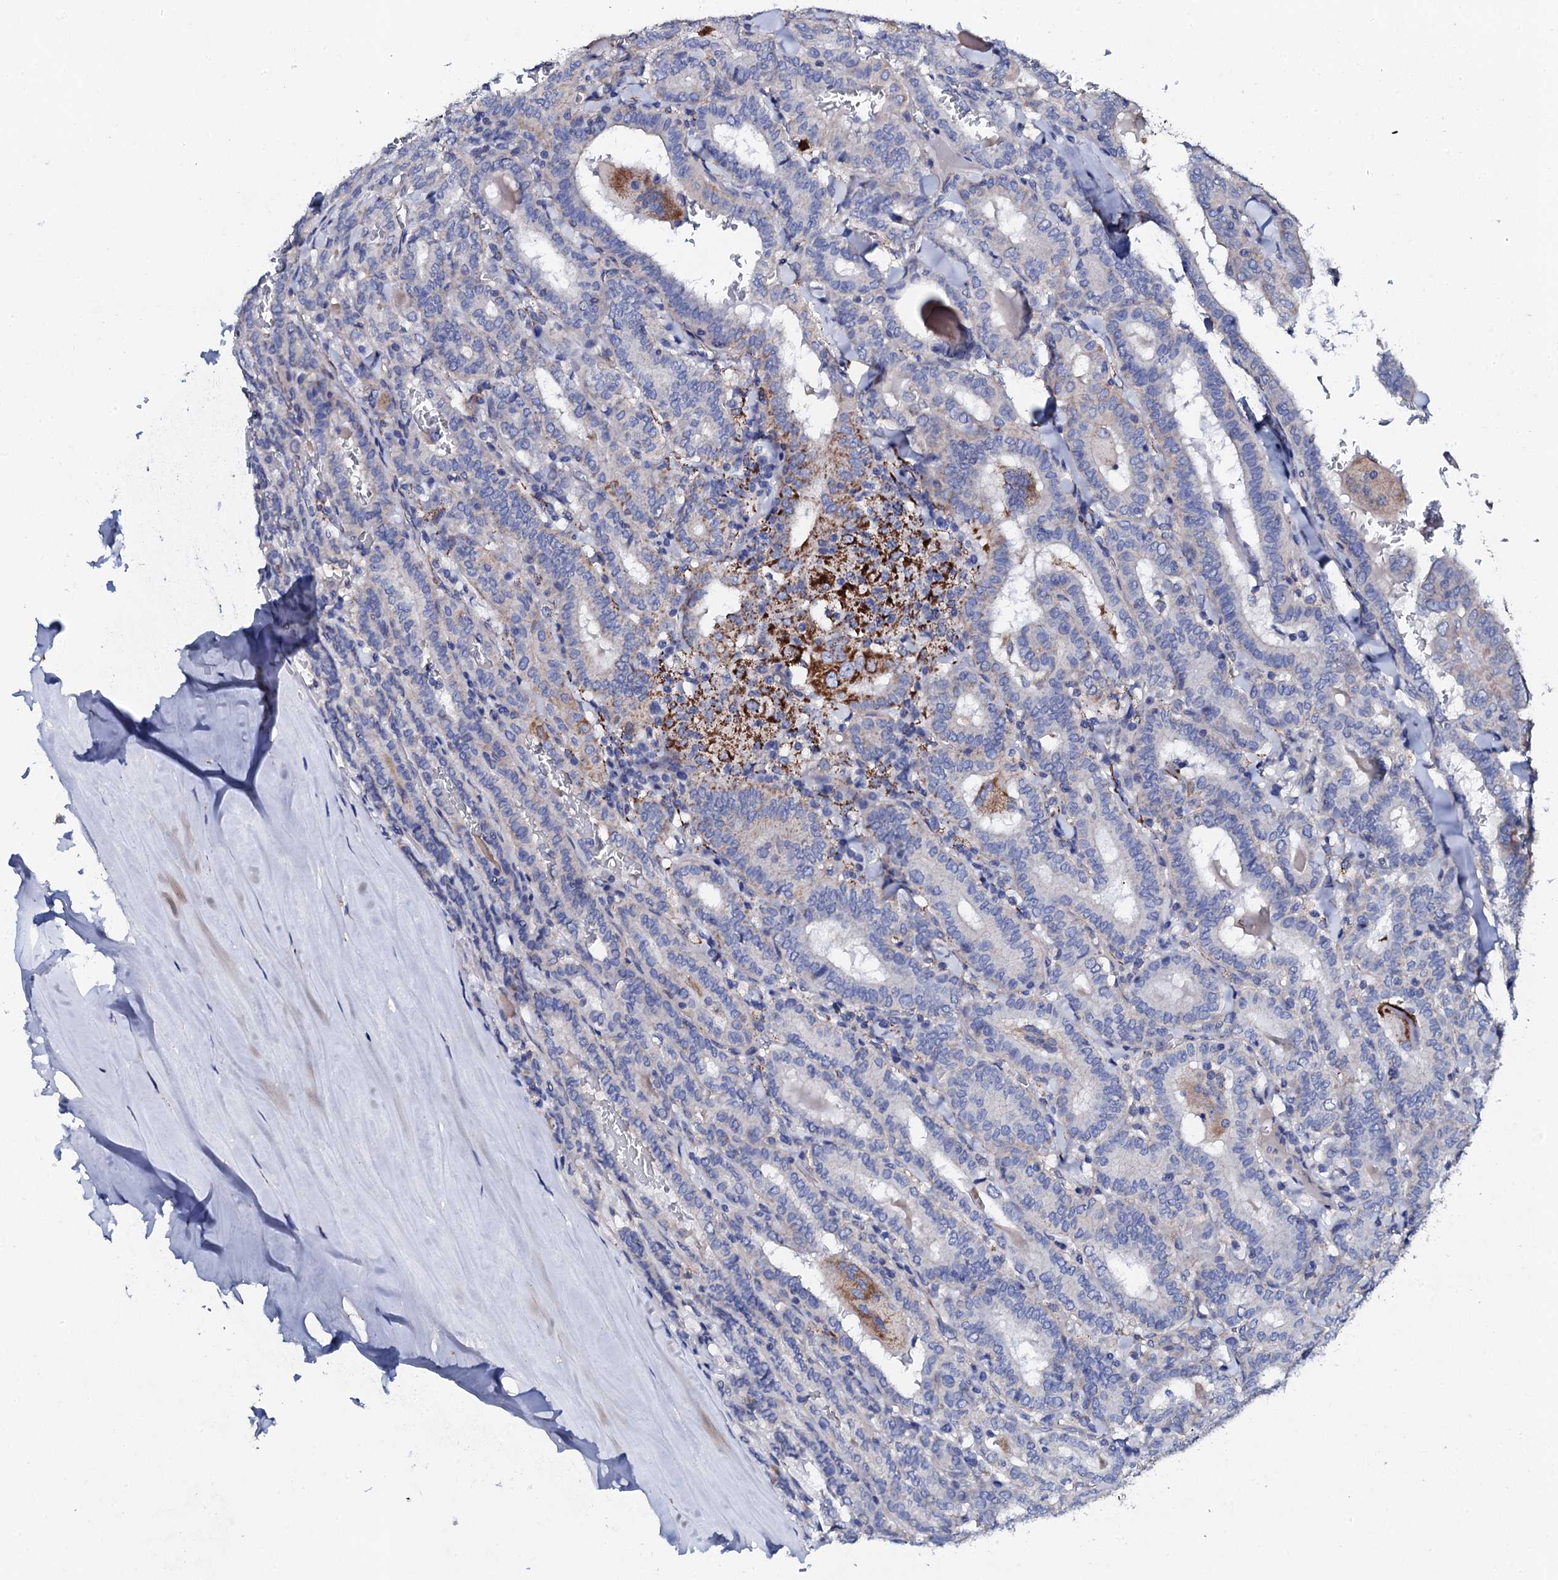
{"staining": {"intensity": "negative", "quantity": "none", "location": "none"}, "tissue": "thyroid cancer", "cell_type": "Tumor cells", "image_type": "cancer", "snomed": [{"axis": "morphology", "description": "Papillary adenocarcinoma, NOS"}, {"axis": "topography", "description": "Thyroid gland"}], "caption": "Immunohistochemistry (IHC) micrograph of human thyroid papillary adenocarcinoma stained for a protein (brown), which shows no positivity in tumor cells.", "gene": "KLHL32", "patient": {"sex": "female", "age": 72}}